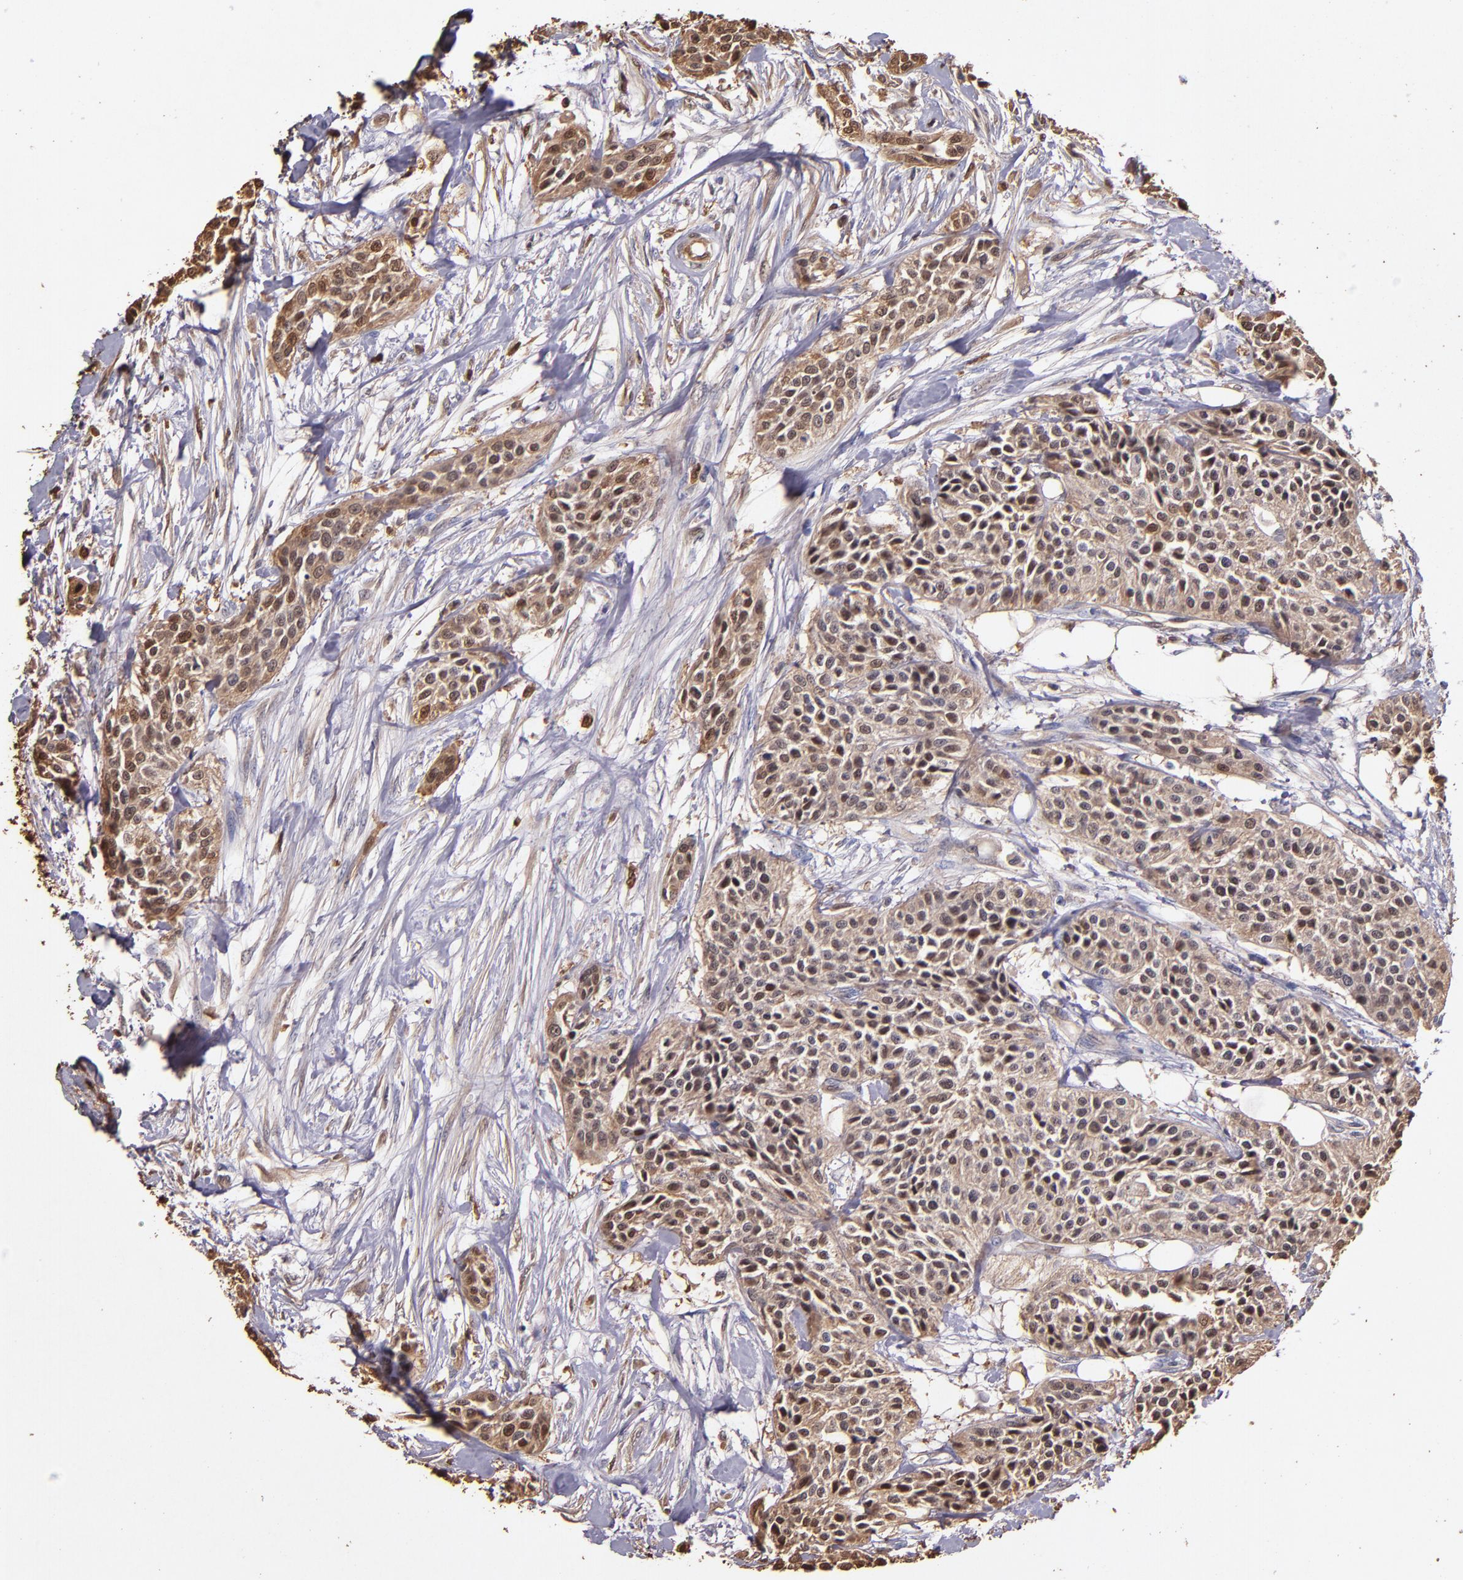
{"staining": {"intensity": "moderate", "quantity": ">75%", "location": "cytoplasmic/membranous,nuclear"}, "tissue": "urothelial cancer", "cell_type": "Tumor cells", "image_type": "cancer", "snomed": [{"axis": "morphology", "description": "Urothelial carcinoma, High grade"}, {"axis": "topography", "description": "Urinary bladder"}], "caption": "High-magnification brightfield microscopy of urothelial cancer stained with DAB (3,3'-diaminobenzidine) (brown) and counterstained with hematoxylin (blue). tumor cells exhibit moderate cytoplasmic/membranous and nuclear expression is appreciated in about>75% of cells. (IHC, brightfield microscopy, high magnification).", "gene": "S100A6", "patient": {"sex": "male", "age": 56}}